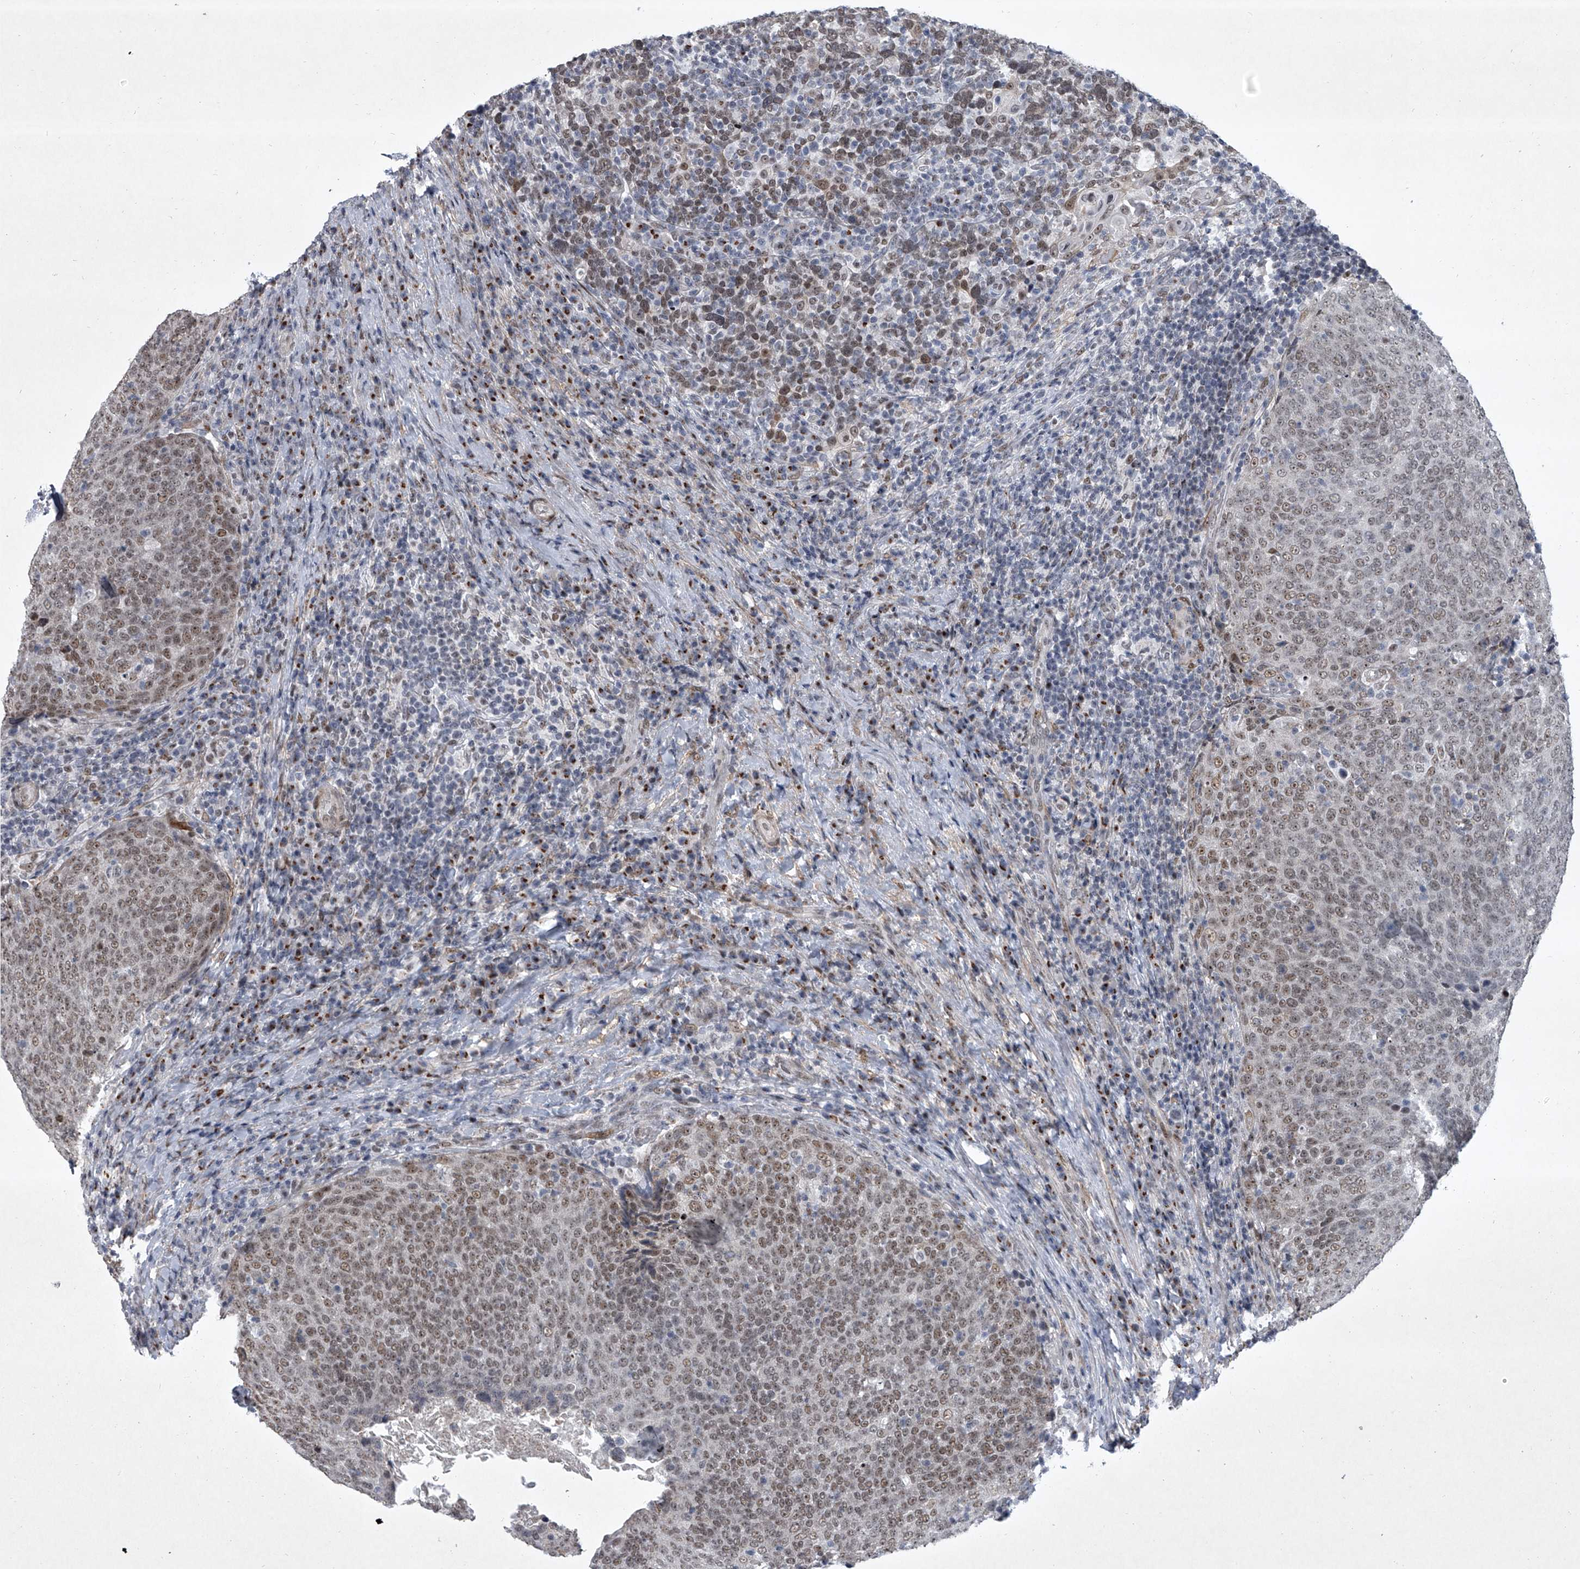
{"staining": {"intensity": "moderate", "quantity": ">75%", "location": "nuclear"}, "tissue": "head and neck cancer", "cell_type": "Tumor cells", "image_type": "cancer", "snomed": [{"axis": "morphology", "description": "Squamous cell carcinoma, NOS"}, {"axis": "morphology", "description": "Squamous cell carcinoma, metastatic, NOS"}, {"axis": "topography", "description": "Lymph node"}, {"axis": "topography", "description": "Head-Neck"}], "caption": "Immunohistochemical staining of human head and neck metastatic squamous cell carcinoma demonstrates moderate nuclear protein expression in approximately >75% of tumor cells. (Brightfield microscopy of DAB IHC at high magnification).", "gene": "MLLT1", "patient": {"sex": "male", "age": 62}}